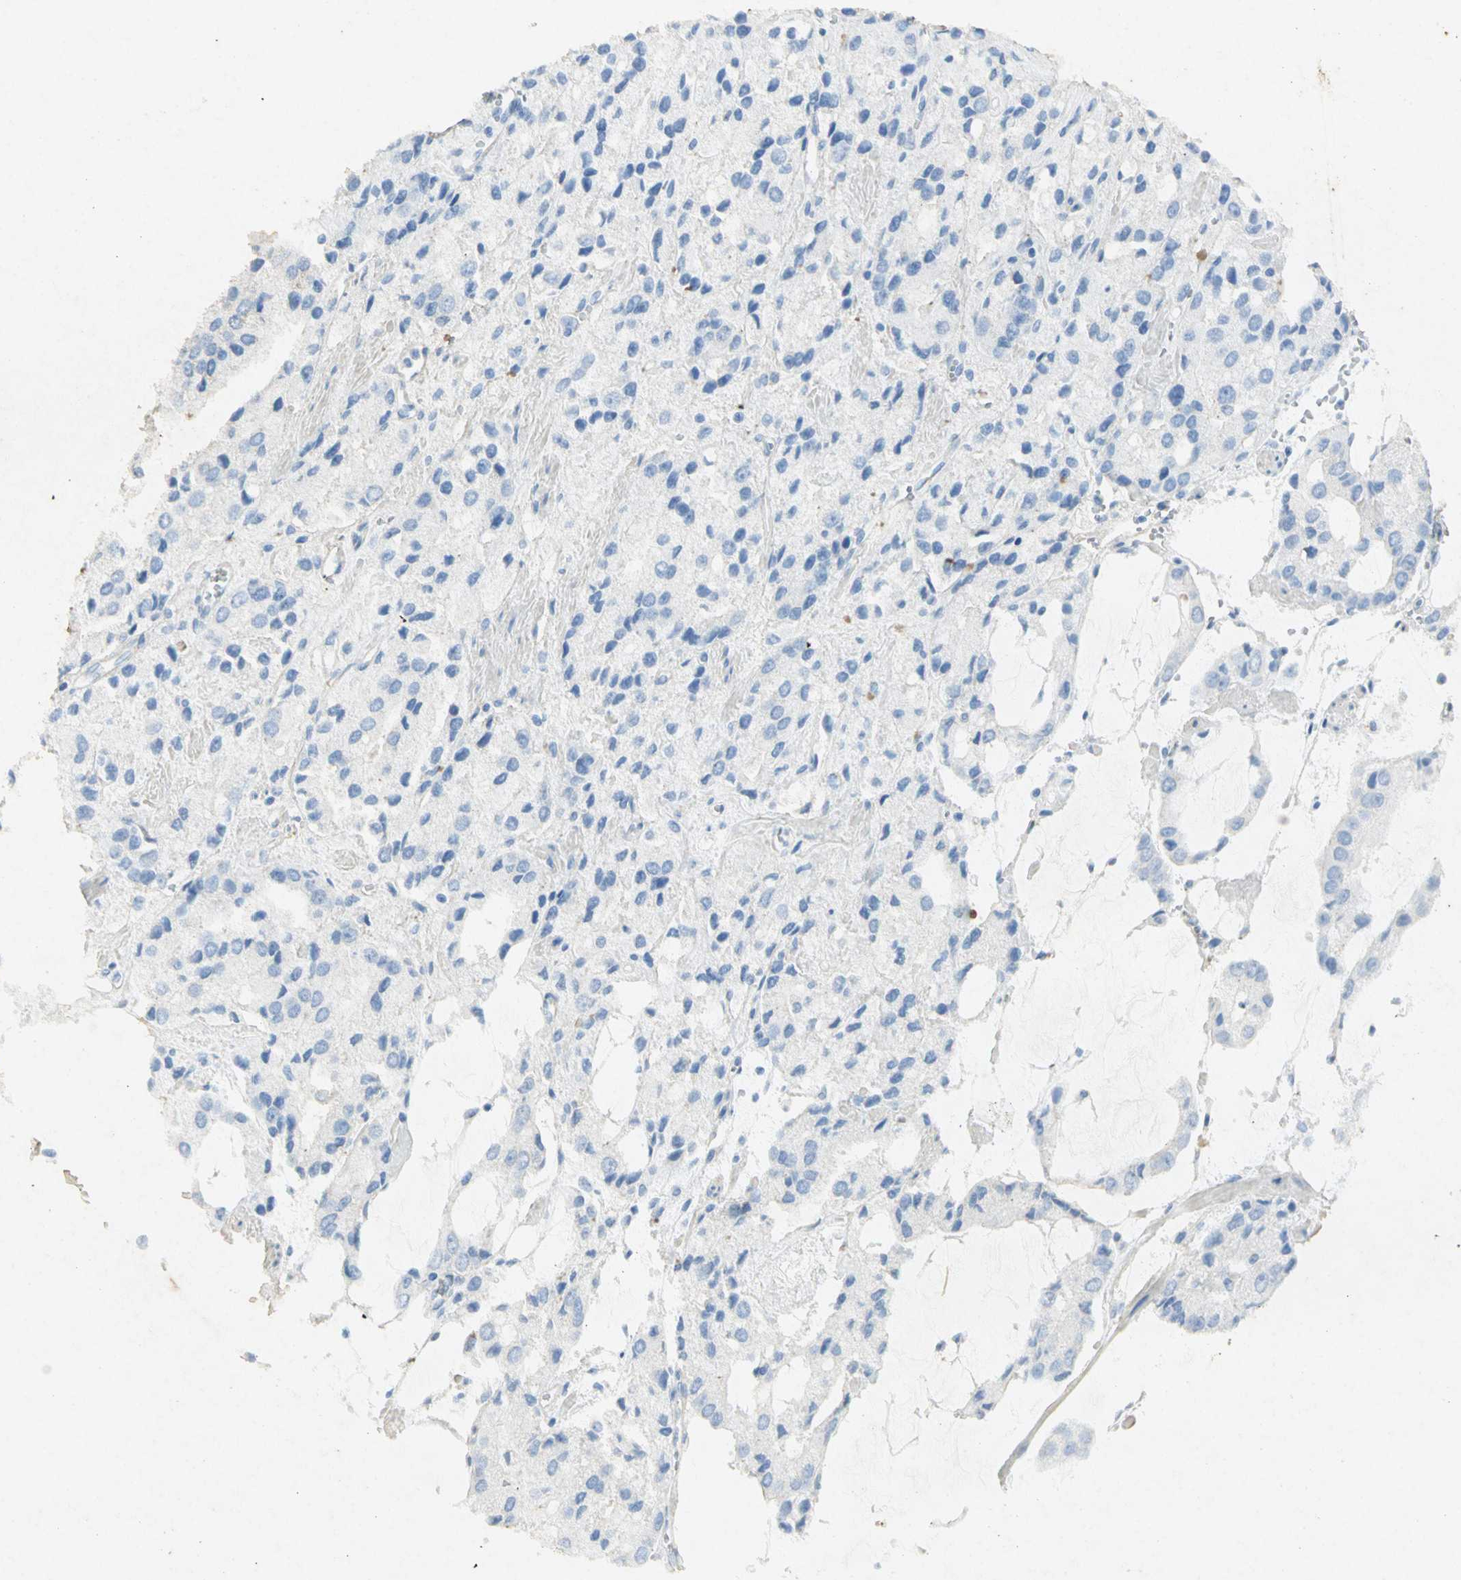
{"staining": {"intensity": "negative", "quantity": "none", "location": "none"}, "tissue": "prostate cancer", "cell_type": "Tumor cells", "image_type": "cancer", "snomed": [{"axis": "morphology", "description": "Adenocarcinoma, High grade"}, {"axis": "topography", "description": "Prostate"}], "caption": "This is an immunohistochemistry image of prostate cancer (adenocarcinoma (high-grade)). There is no positivity in tumor cells.", "gene": "ASB9", "patient": {"sex": "male", "age": 67}}